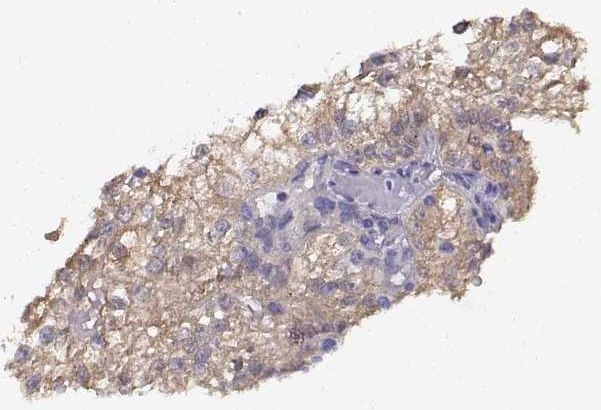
{"staining": {"intensity": "weak", "quantity": ">75%", "location": "cytoplasmic/membranous"}, "tissue": "renal cancer", "cell_type": "Tumor cells", "image_type": "cancer", "snomed": [{"axis": "morphology", "description": "Adenocarcinoma, NOS"}, {"axis": "topography", "description": "Kidney"}], "caption": "IHC histopathology image of renal cancer stained for a protein (brown), which displays low levels of weak cytoplasmic/membranous expression in approximately >75% of tumor cells.", "gene": "NCAM2", "patient": {"sex": "male", "age": 36}}